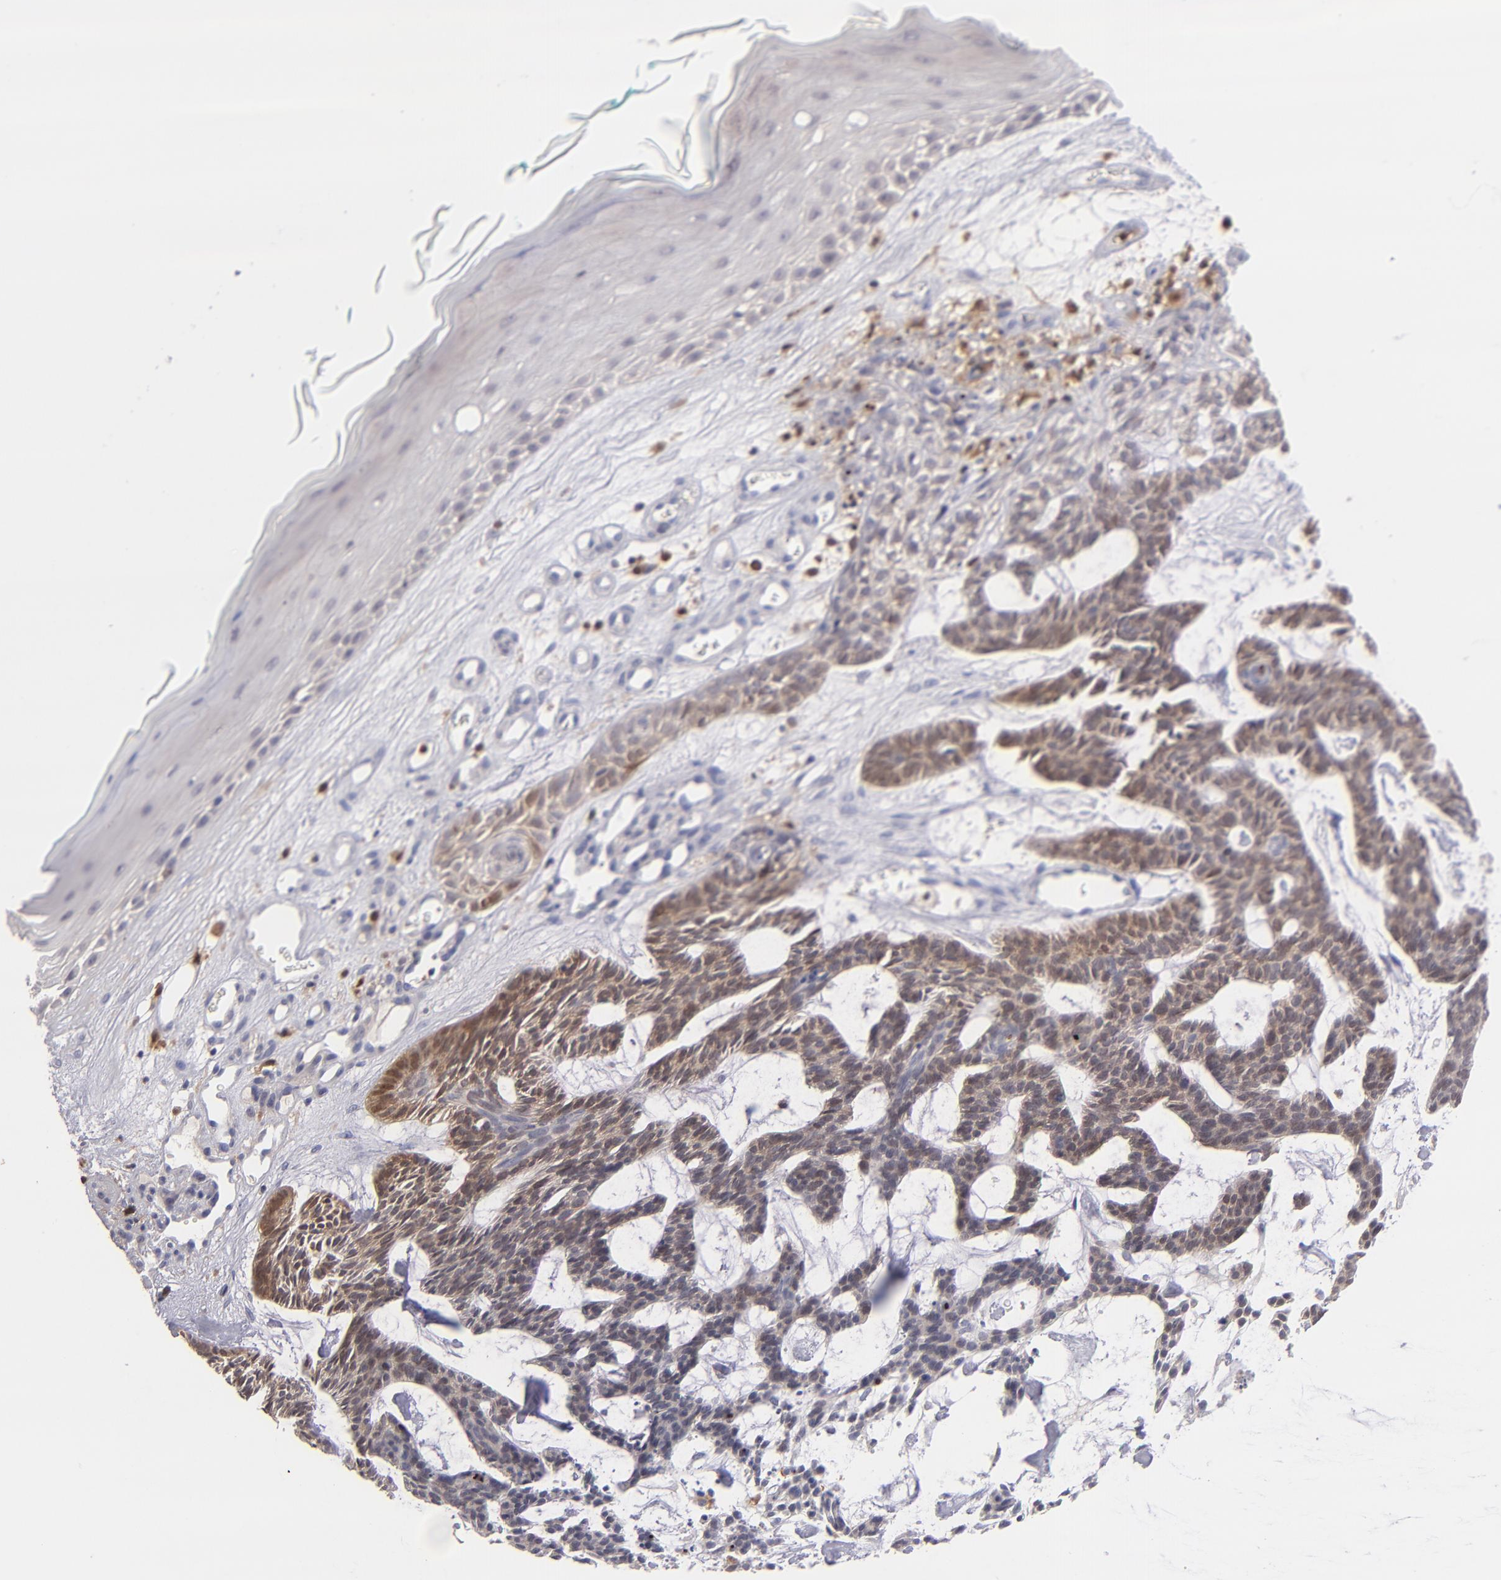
{"staining": {"intensity": "moderate", "quantity": ">75%", "location": "cytoplasmic/membranous"}, "tissue": "skin cancer", "cell_type": "Tumor cells", "image_type": "cancer", "snomed": [{"axis": "morphology", "description": "Basal cell carcinoma"}, {"axis": "topography", "description": "Skin"}], "caption": "Human skin basal cell carcinoma stained with a protein marker demonstrates moderate staining in tumor cells.", "gene": "PRKCD", "patient": {"sex": "male", "age": 75}}